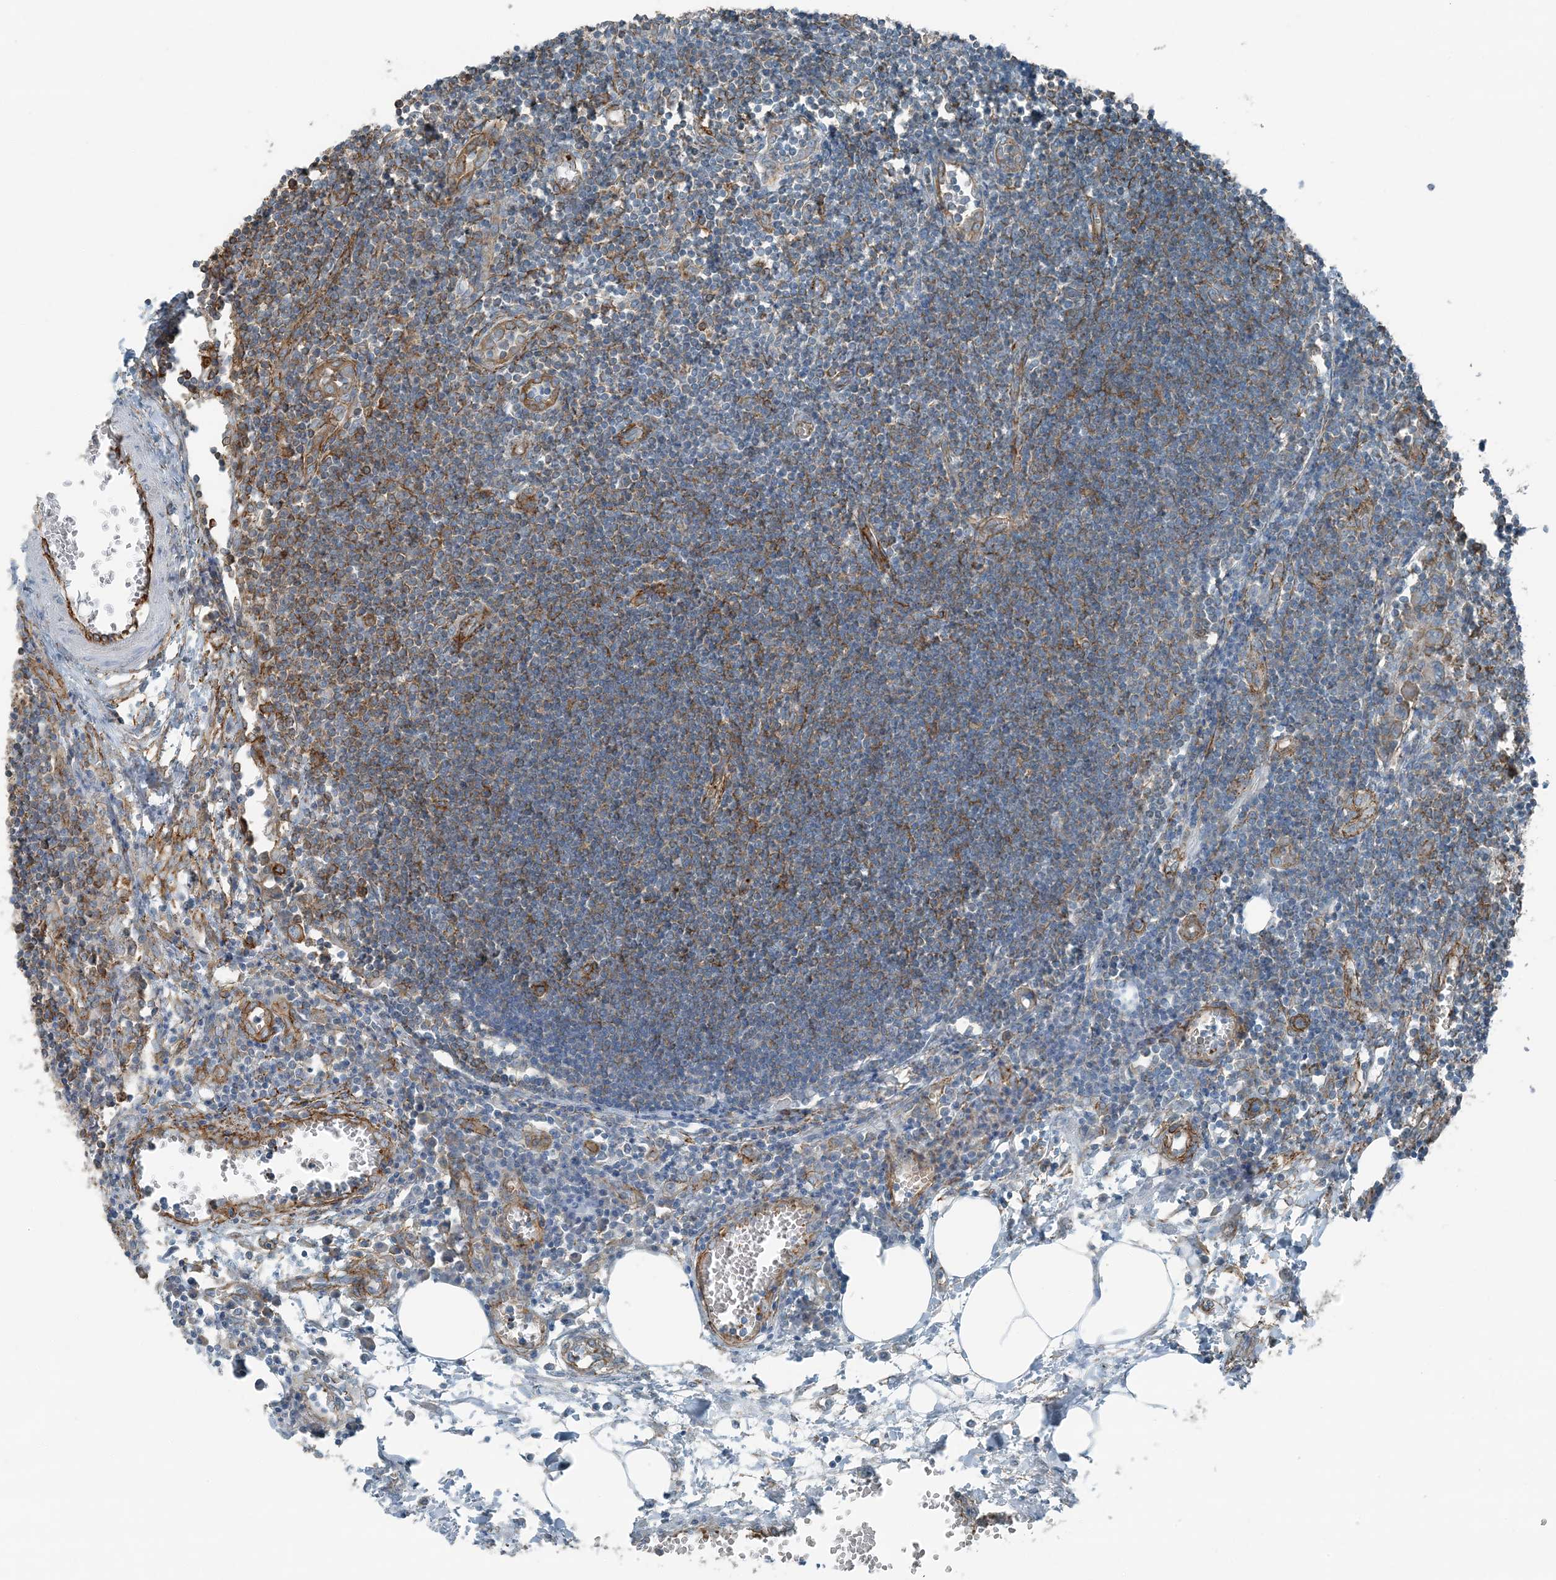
{"staining": {"intensity": "strong", "quantity": ">75%", "location": "cytoplasmic/membranous"}, "tissue": "lymph node", "cell_type": "Germinal center cells", "image_type": "normal", "snomed": [{"axis": "morphology", "description": "Normal tissue, NOS"}, {"axis": "morphology", "description": "Malignant melanoma, Metastatic site"}, {"axis": "topography", "description": "Lymph node"}], "caption": "Protein expression analysis of unremarkable lymph node reveals strong cytoplasmic/membranous staining in about >75% of germinal center cells. (DAB (3,3'-diaminobenzidine) = brown stain, brightfield microscopy at high magnification).", "gene": "APOBEC3C", "patient": {"sex": "male", "age": 41}}